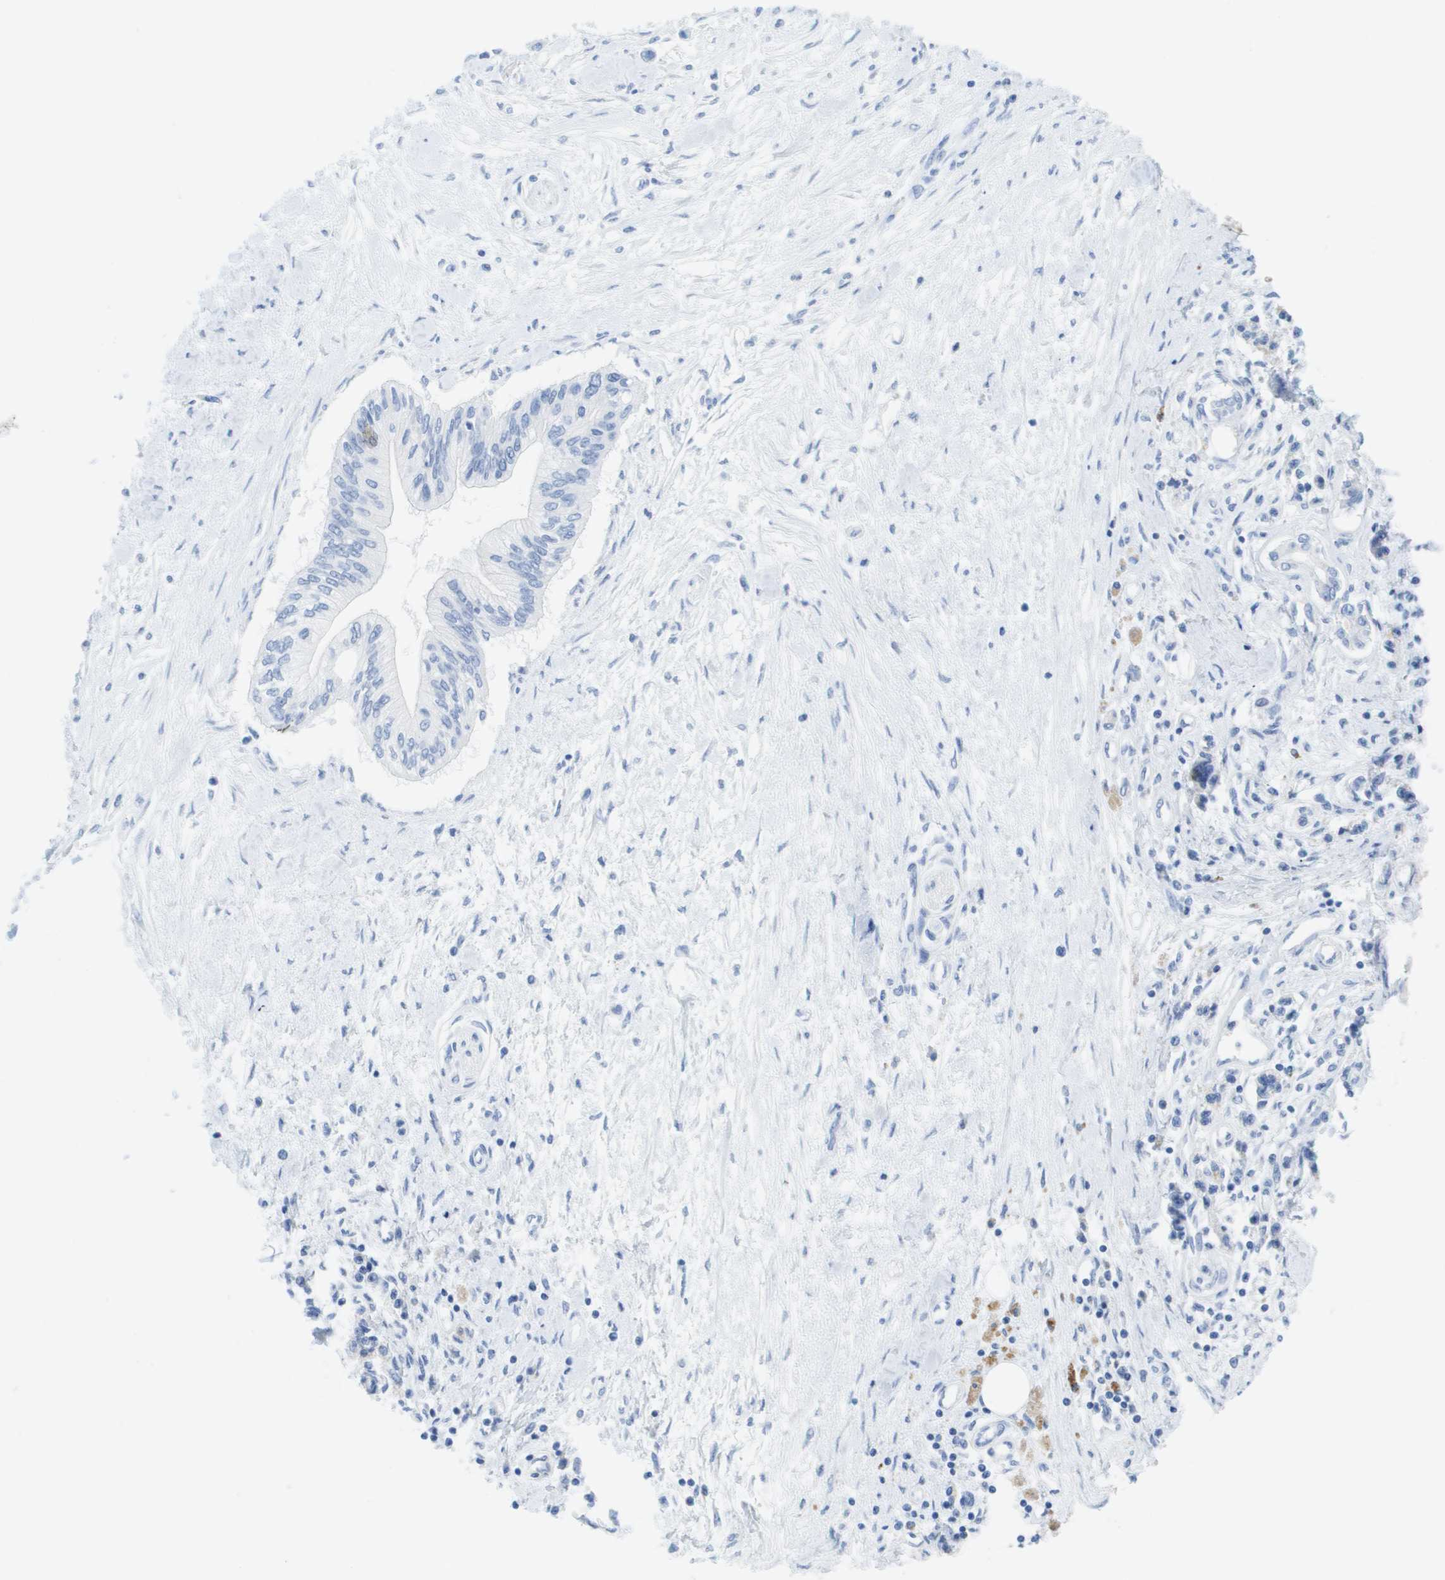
{"staining": {"intensity": "negative", "quantity": "none", "location": "none"}, "tissue": "pancreatic cancer", "cell_type": "Tumor cells", "image_type": "cancer", "snomed": [{"axis": "morphology", "description": "Adenocarcinoma, NOS"}, {"axis": "topography", "description": "Pancreas"}], "caption": "An immunohistochemistry (IHC) image of pancreatic cancer (adenocarcinoma) is shown. There is no staining in tumor cells of pancreatic cancer (adenocarcinoma).", "gene": "MS4A1", "patient": {"sex": "female", "age": 77}}